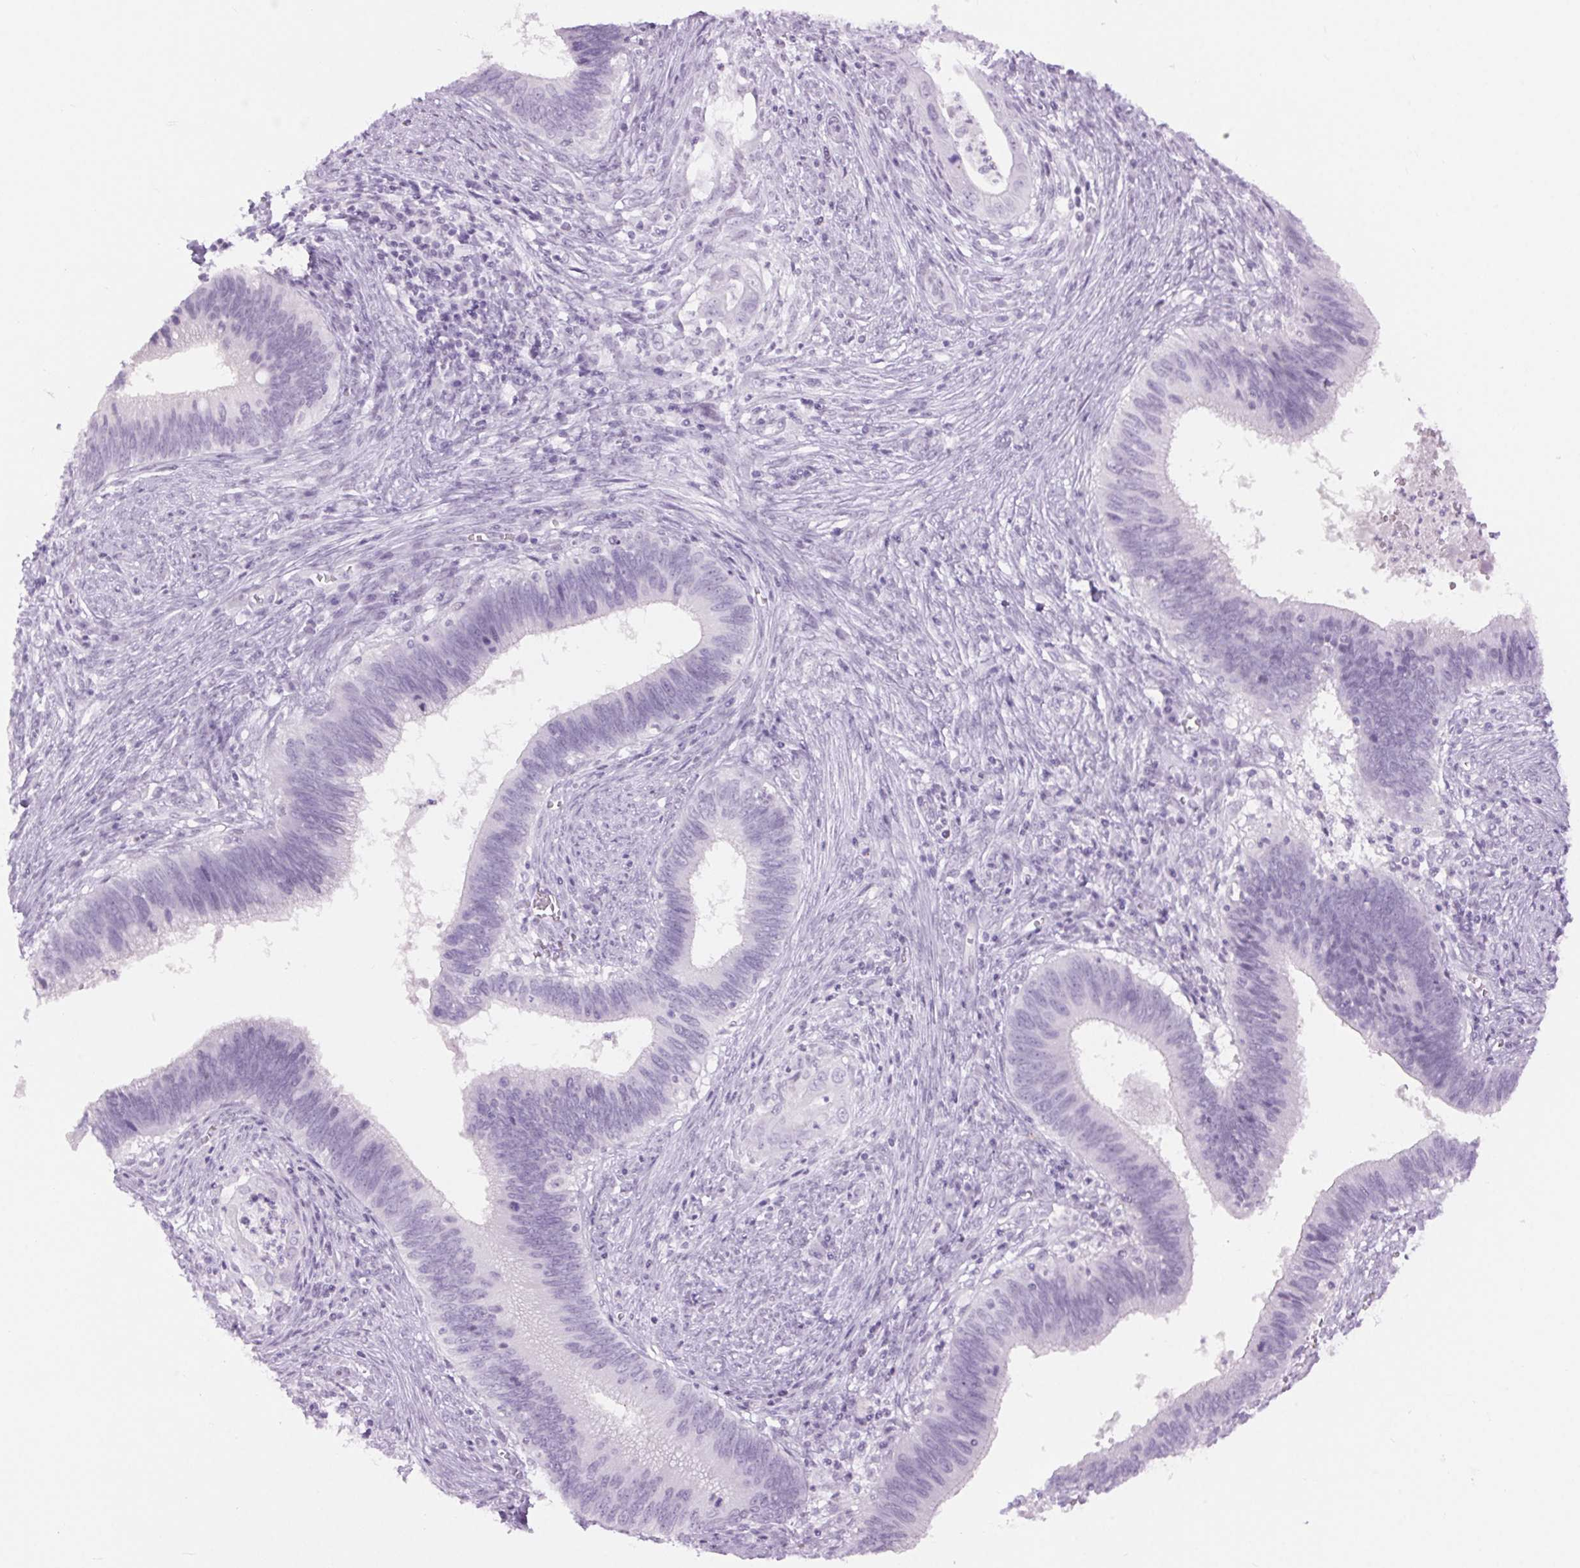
{"staining": {"intensity": "negative", "quantity": "none", "location": "none"}, "tissue": "cervical cancer", "cell_type": "Tumor cells", "image_type": "cancer", "snomed": [{"axis": "morphology", "description": "Adenocarcinoma, NOS"}, {"axis": "topography", "description": "Cervix"}], "caption": "This is a photomicrograph of immunohistochemistry staining of adenocarcinoma (cervical), which shows no positivity in tumor cells.", "gene": "BEND2", "patient": {"sex": "female", "age": 42}}